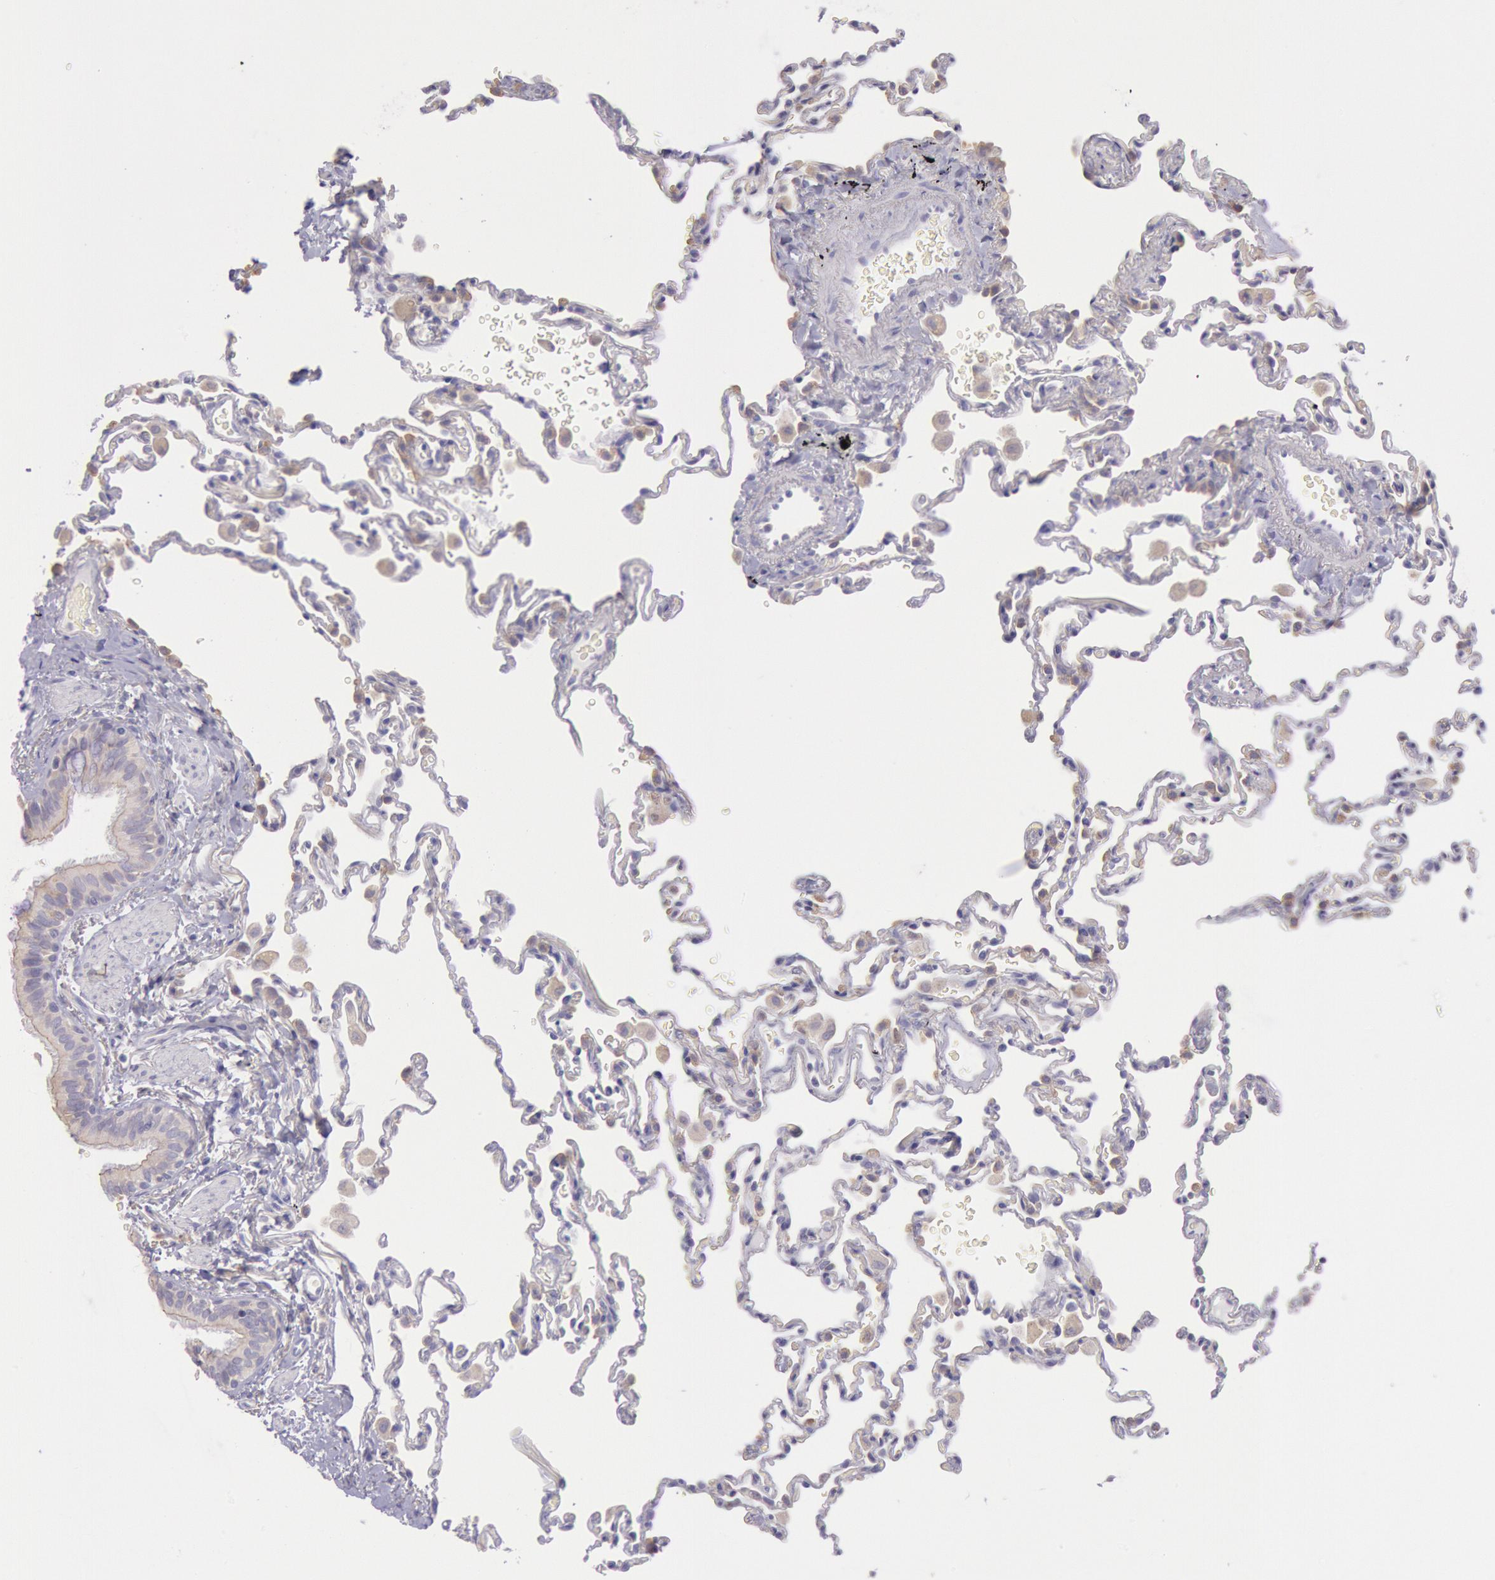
{"staining": {"intensity": "negative", "quantity": "none", "location": "none"}, "tissue": "lung", "cell_type": "Alveolar cells", "image_type": "normal", "snomed": [{"axis": "morphology", "description": "Normal tissue, NOS"}, {"axis": "topography", "description": "Lung"}], "caption": "A photomicrograph of lung stained for a protein displays no brown staining in alveolar cells.", "gene": "MYH1", "patient": {"sex": "male", "age": 59}}